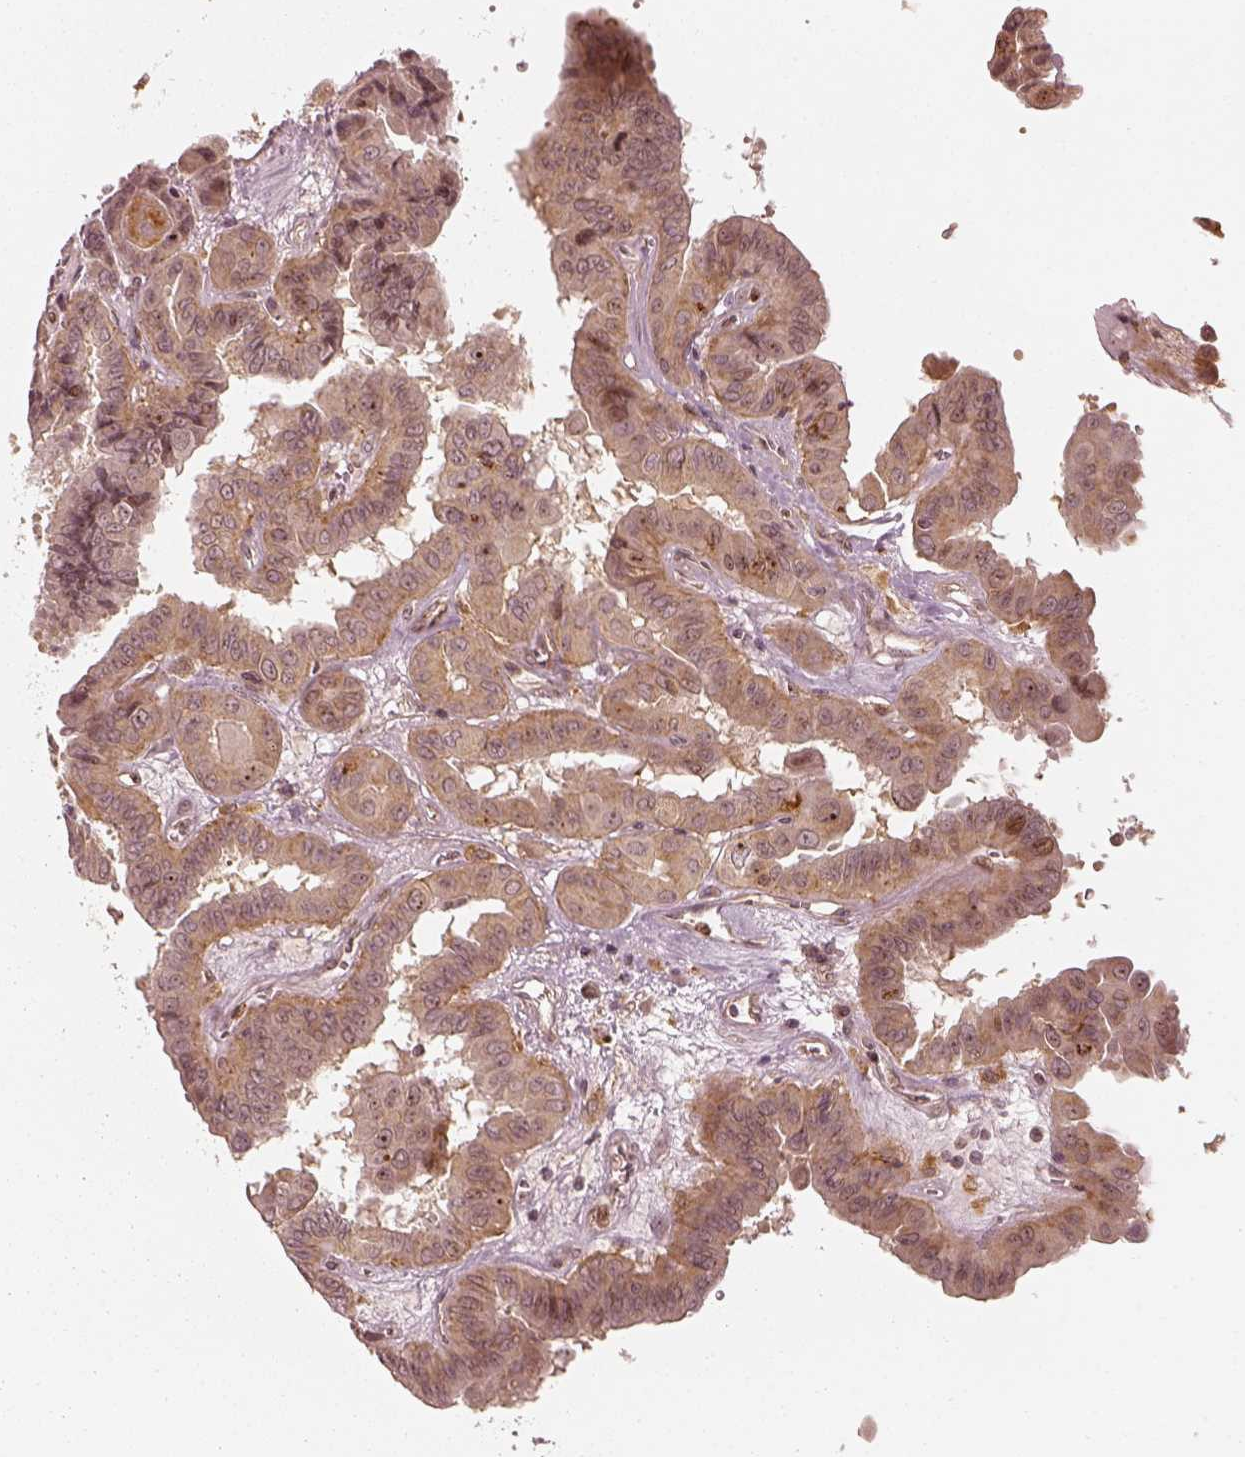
{"staining": {"intensity": "weak", "quantity": ">75%", "location": "cytoplasmic/membranous,nuclear"}, "tissue": "thyroid cancer", "cell_type": "Tumor cells", "image_type": "cancer", "snomed": [{"axis": "morphology", "description": "Papillary adenocarcinoma, NOS"}, {"axis": "topography", "description": "Thyroid gland"}], "caption": "Papillary adenocarcinoma (thyroid) stained with a protein marker exhibits weak staining in tumor cells.", "gene": "SLC12A9", "patient": {"sex": "female", "age": 37}}